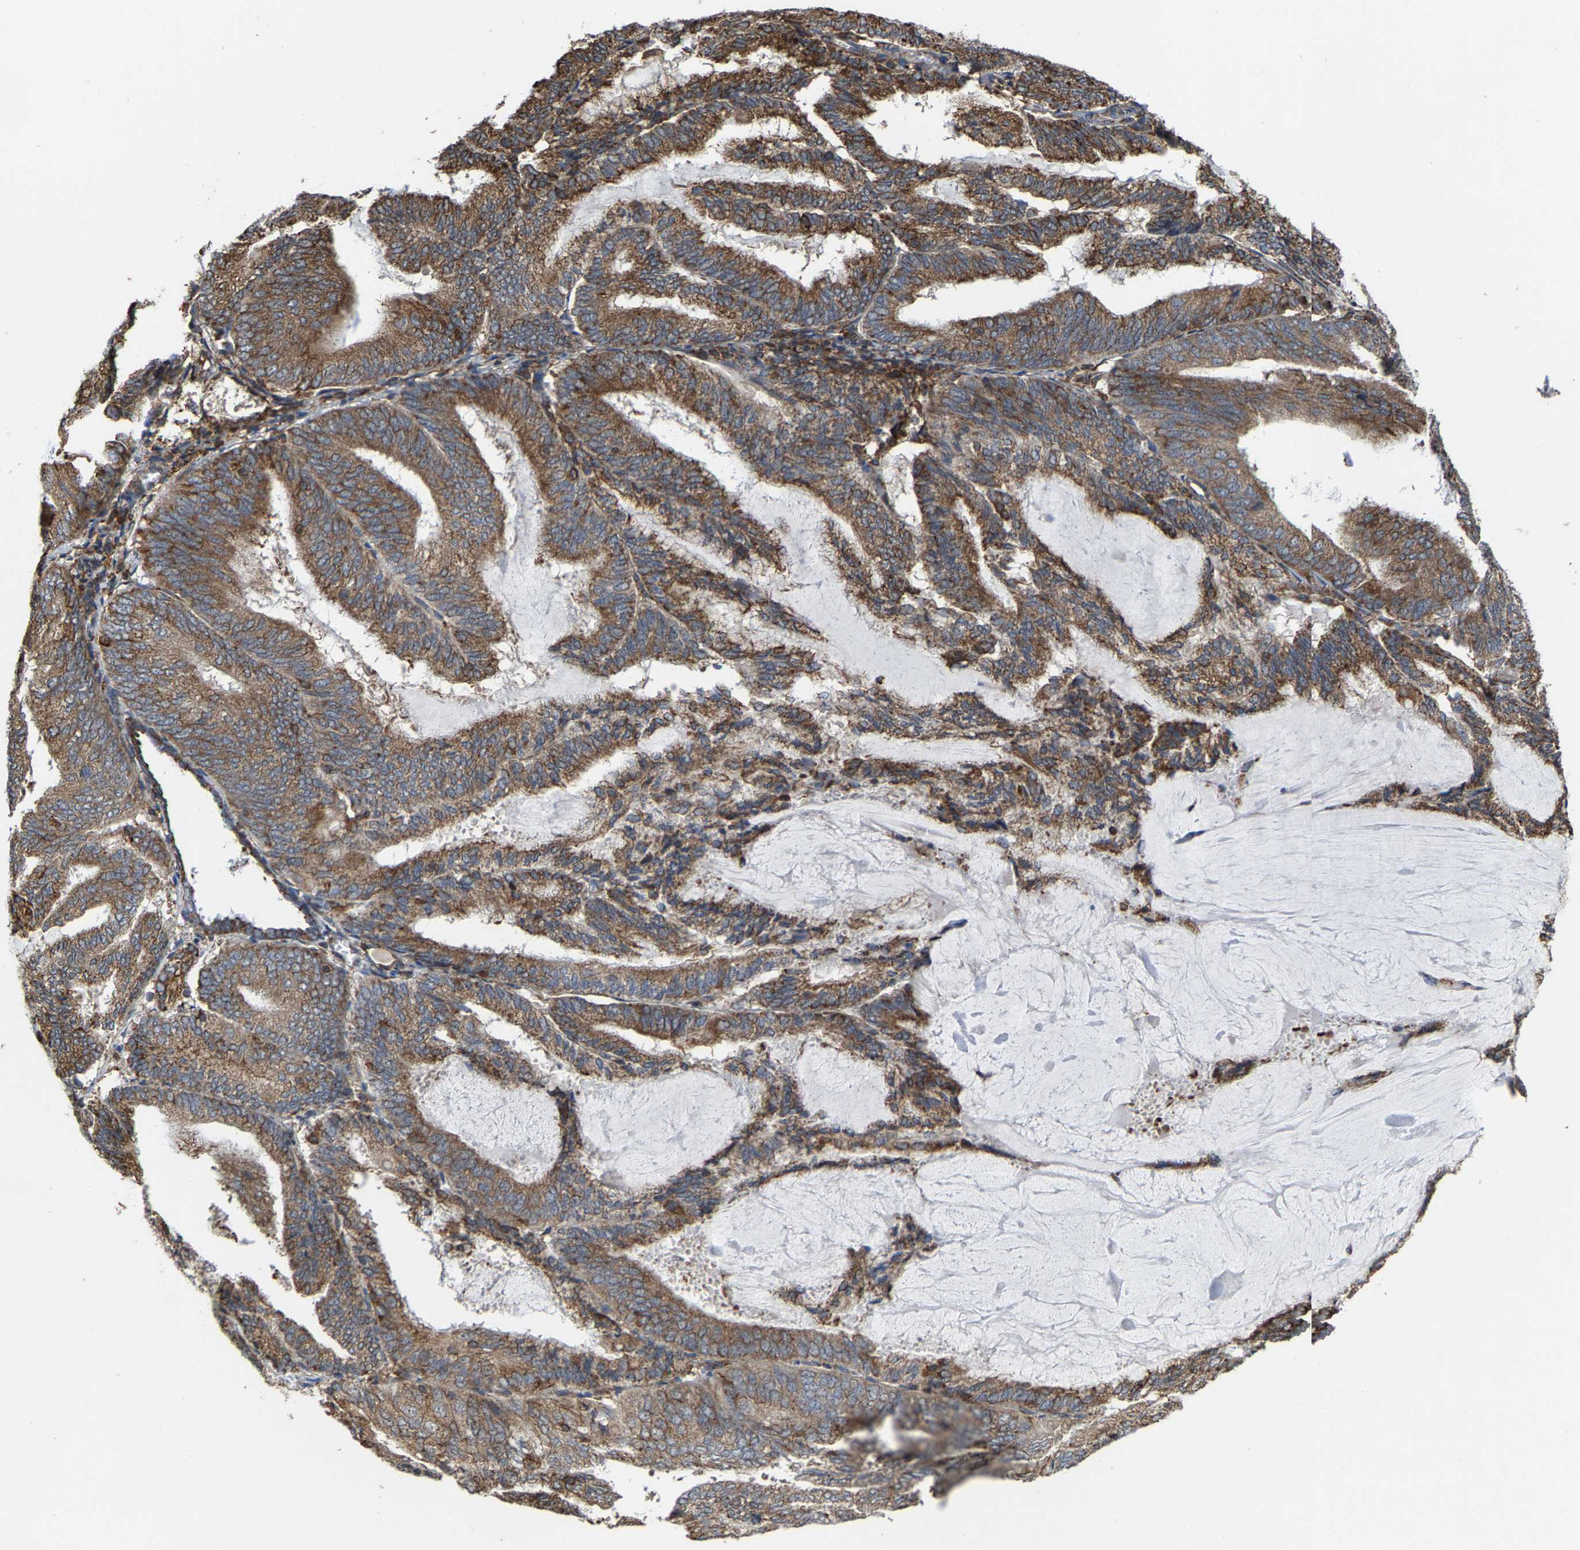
{"staining": {"intensity": "moderate", "quantity": ">75%", "location": "cytoplasmic/membranous"}, "tissue": "endometrial cancer", "cell_type": "Tumor cells", "image_type": "cancer", "snomed": [{"axis": "morphology", "description": "Adenocarcinoma, NOS"}, {"axis": "topography", "description": "Endometrium"}], "caption": "Endometrial adenocarcinoma tissue displays moderate cytoplasmic/membranous positivity in about >75% of tumor cells, visualized by immunohistochemistry.", "gene": "FGD3", "patient": {"sex": "female", "age": 81}}